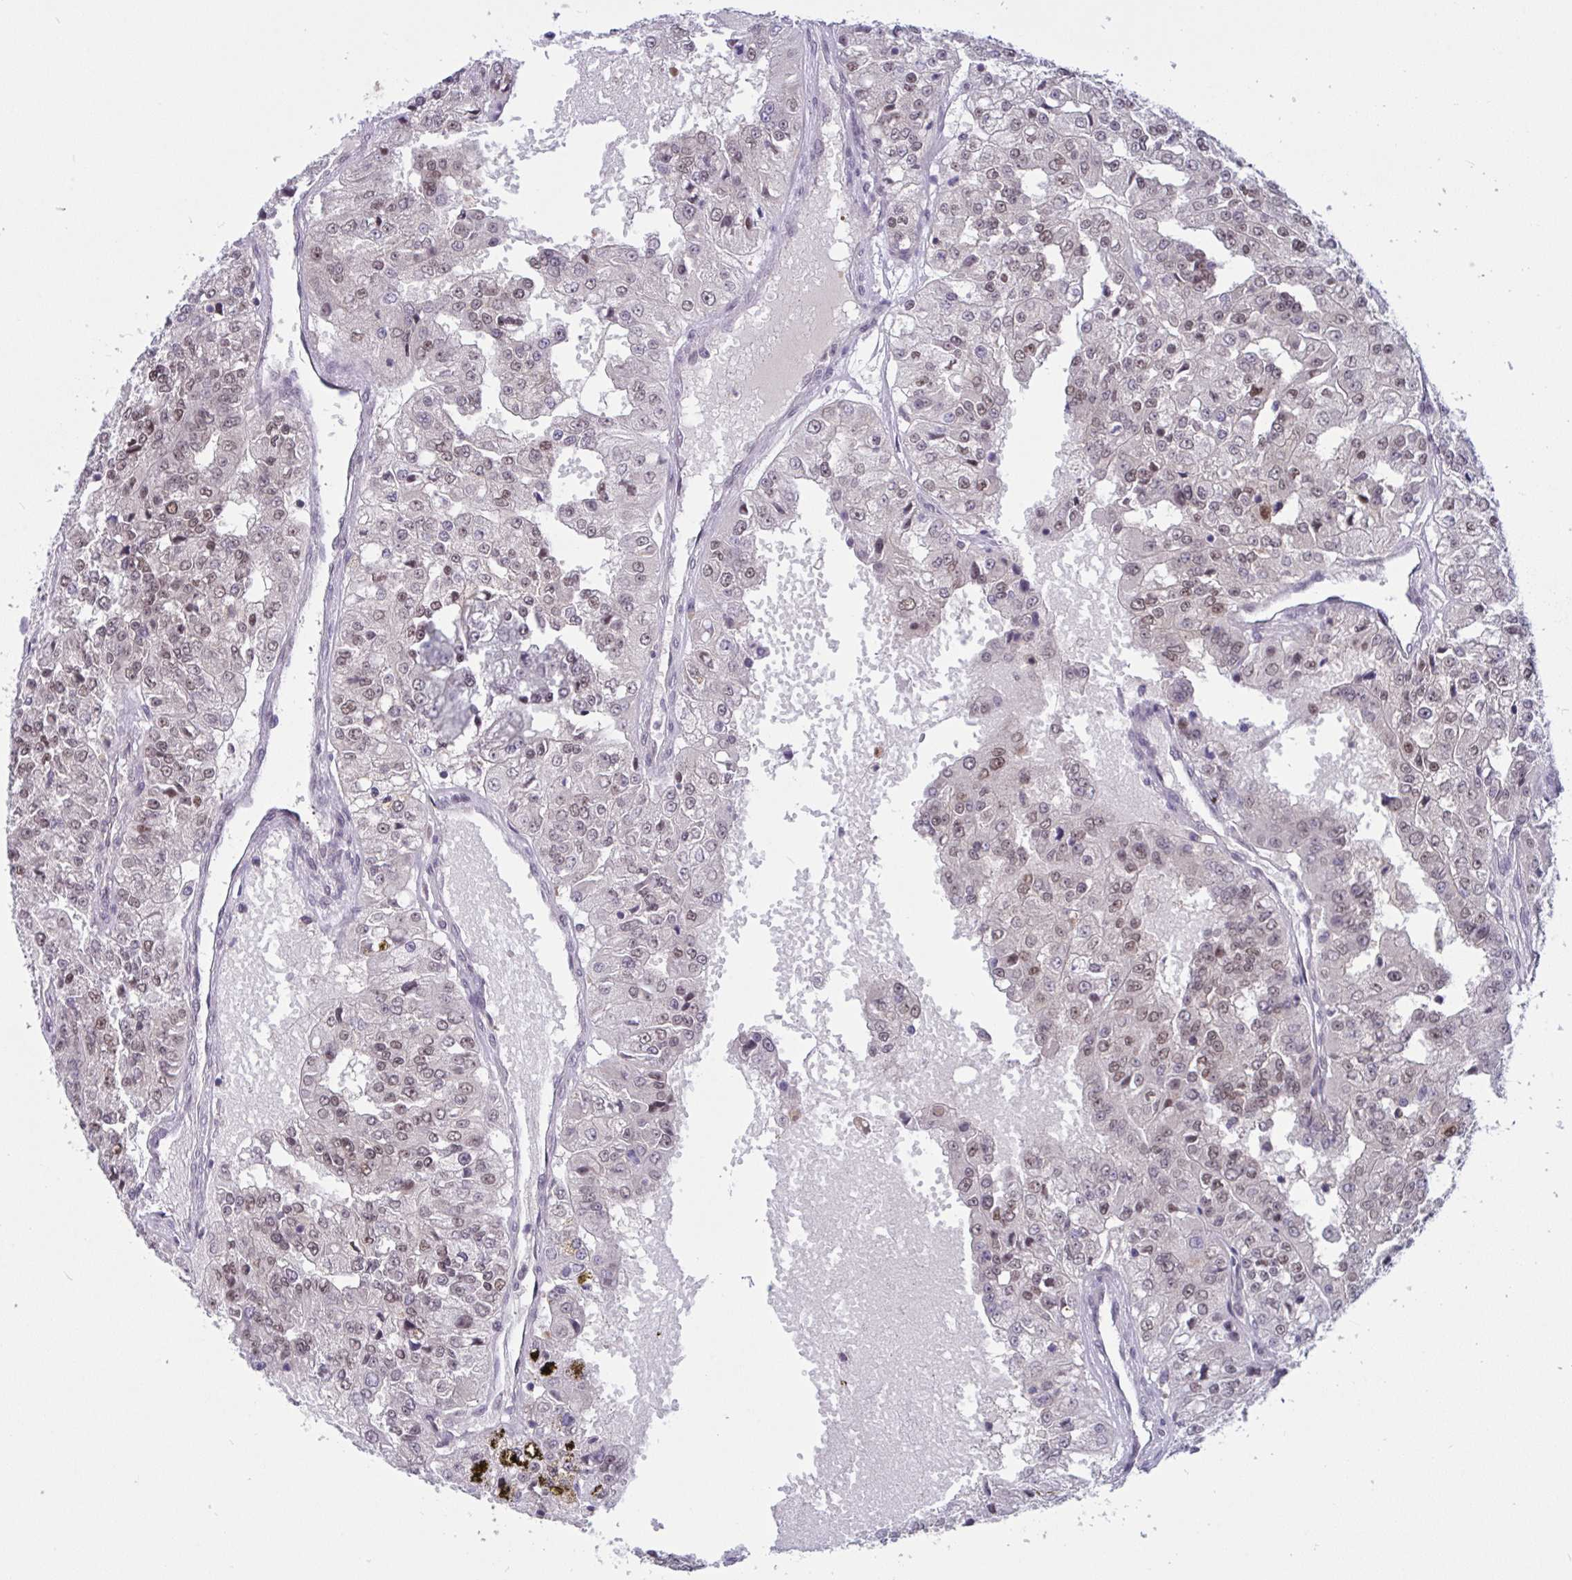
{"staining": {"intensity": "weak", "quantity": ">75%", "location": "nuclear"}, "tissue": "renal cancer", "cell_type": "Tumor cells", "image_type": "cancer", "snomed": [{"axis": "morphology", "description": "Adenocarcinoma, NOS"}, {"axis": "topography", "description": "Kidney"}], "caption": "Protein expression by immunohistochemistry shows weak nuclear staining in about >75% of tumor cells in adenocarcinoma (renal). (brown staining indicates protein expression, while blue staining denotes nuclei).", "gene": "TSN", "patient": {"sex": "female", "age": 63}}